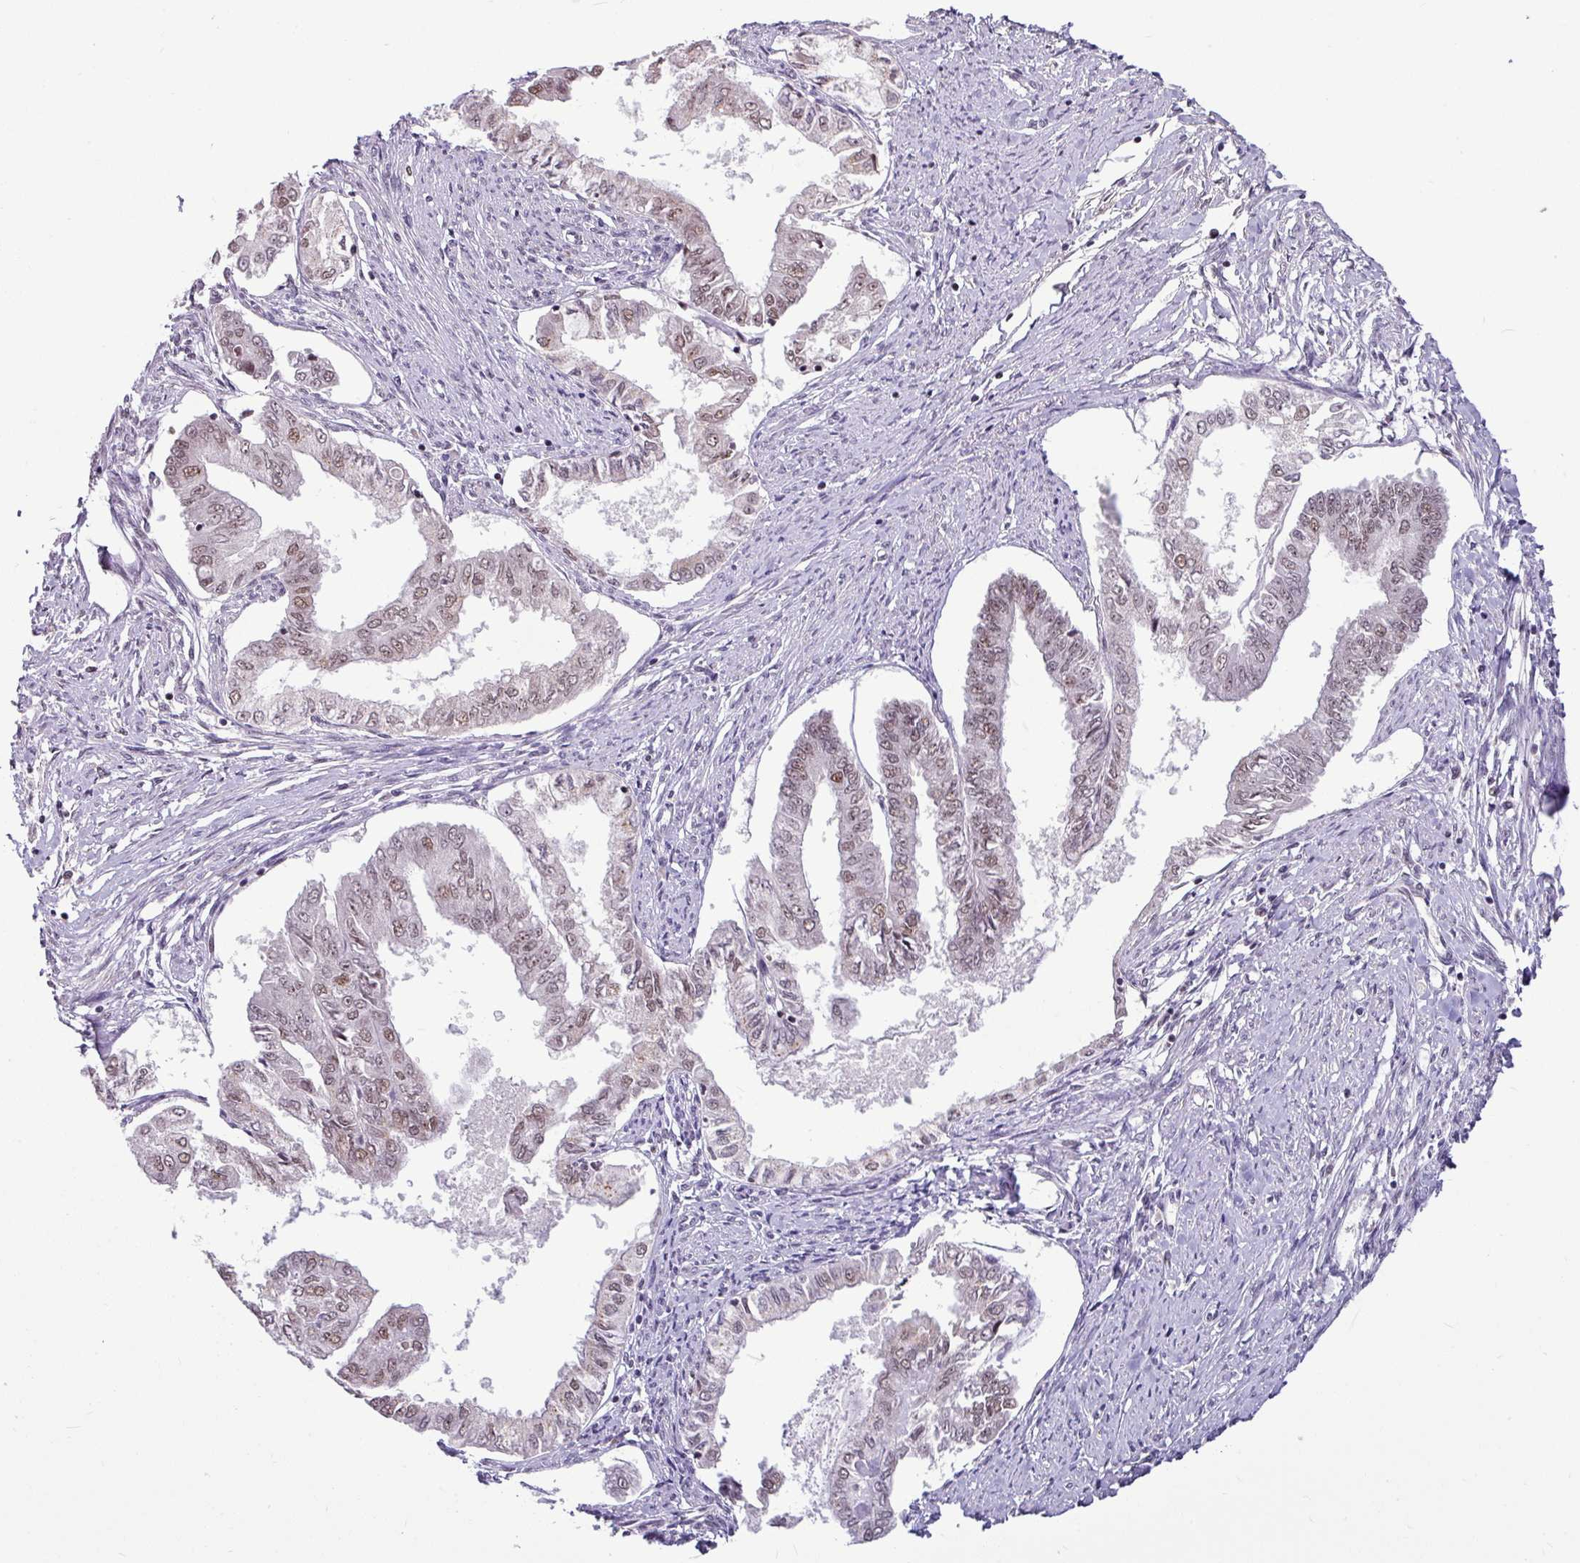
{"staining": {"intensity": "moderate", "quantity": ">75%", "location": "nuclear"}, "tissue": "endometrial cancer", "cell_type": "Tumor cells", "image_type": "cancer", "snomed": [{"axis": "morphology", "description": "Adenocarcinoma, NOS"}, {"axis": "topography", "description": "Endometrium"}], "caption": "Endometrial adenocarcinoma stained with a protein marker exhibits moderate staining in tumor cells.", "gene": "TDG", "patient": {"sex": "female", "age": 76}}